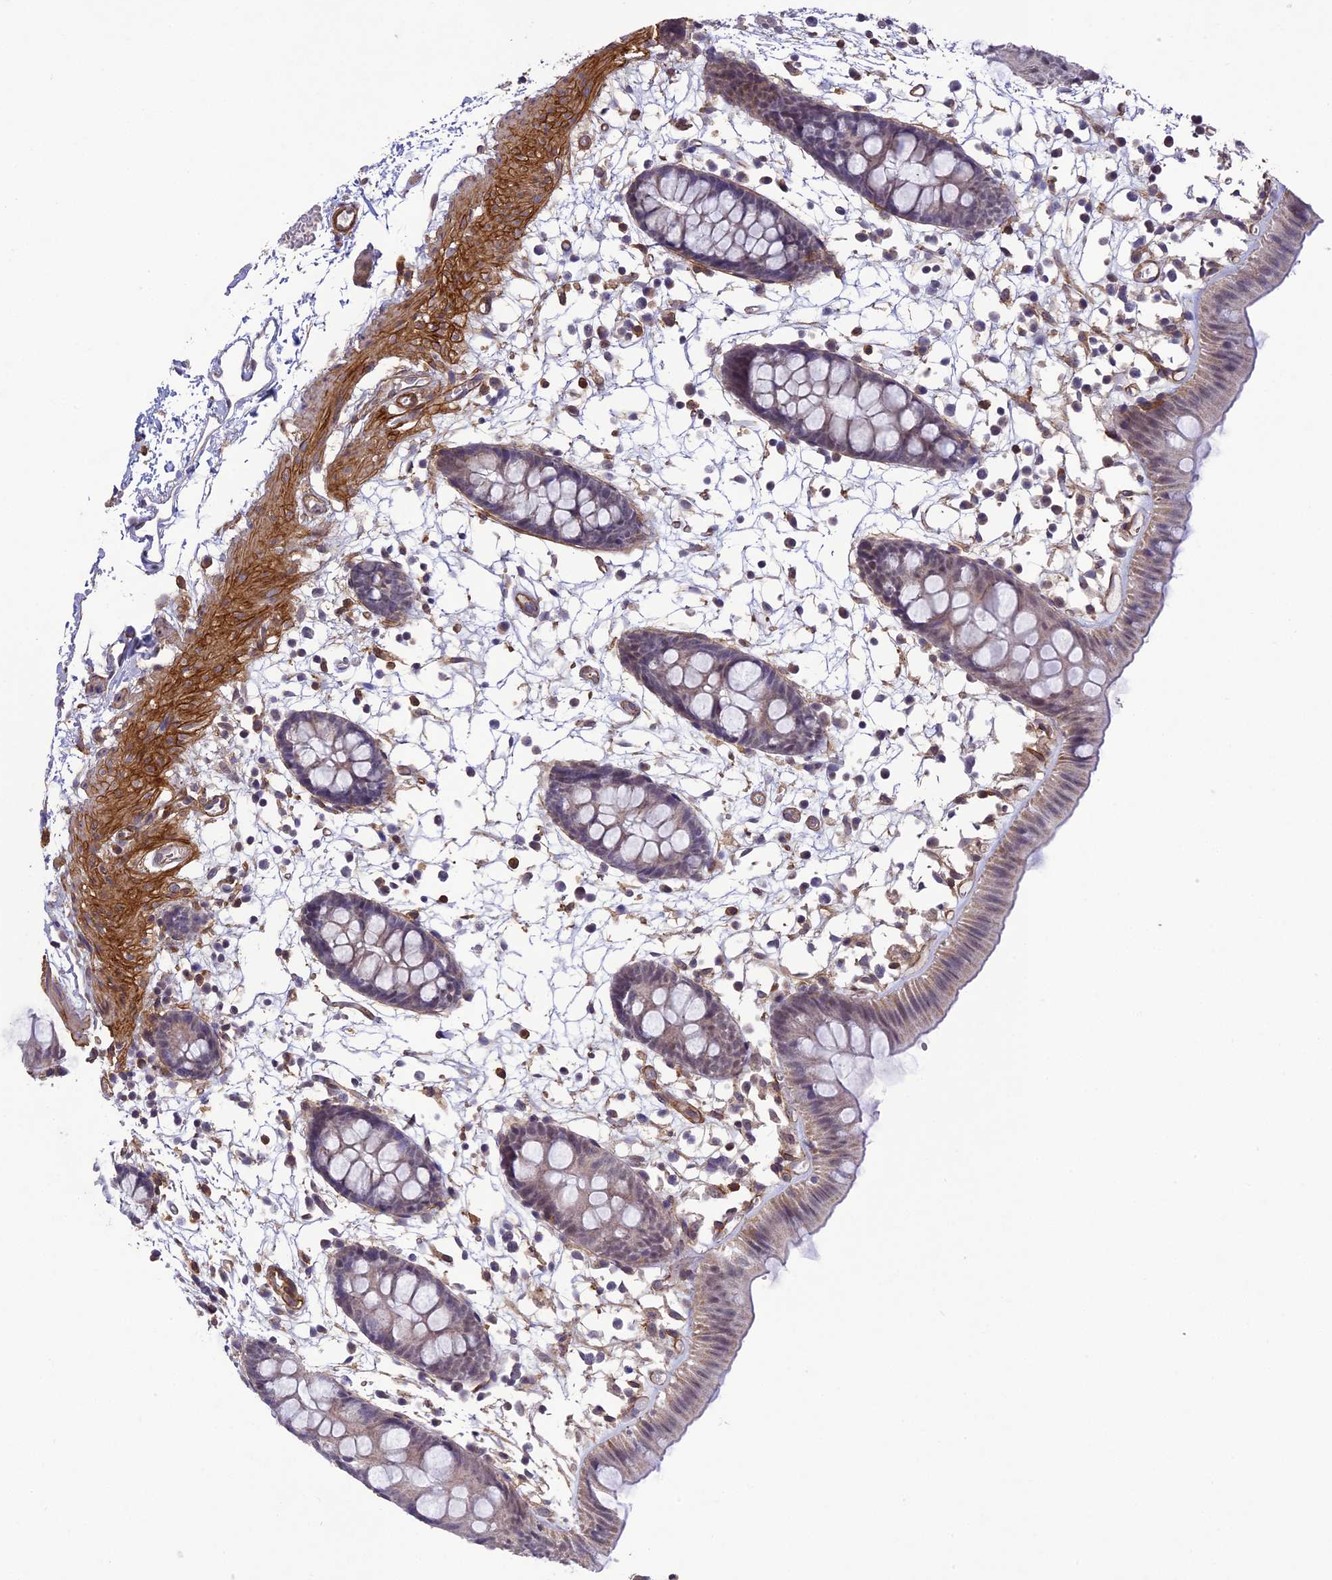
{"staining": {"intensity": "moderate", "quantity": "25%-75%", "location": "cytoplasmic/membranous"}, "tissue": "colon", "cell_type": "Endothelial cells", "image_type": "normal", "snomed": [{"axis": "morphology", "description": "Normal tissue, NOS"}, {"axis": "topography", "description": "Colon"}], "caption": "Immunohistochemistry histopathology image of unremarkable human colon stained for a protein (brown), which shows medium levels of moderate cytoplasmic/membranous expression in about 25%-75% of endothelial cells.", "gene": "TNS1", "patient": {"sex": "male", "age": 56}}